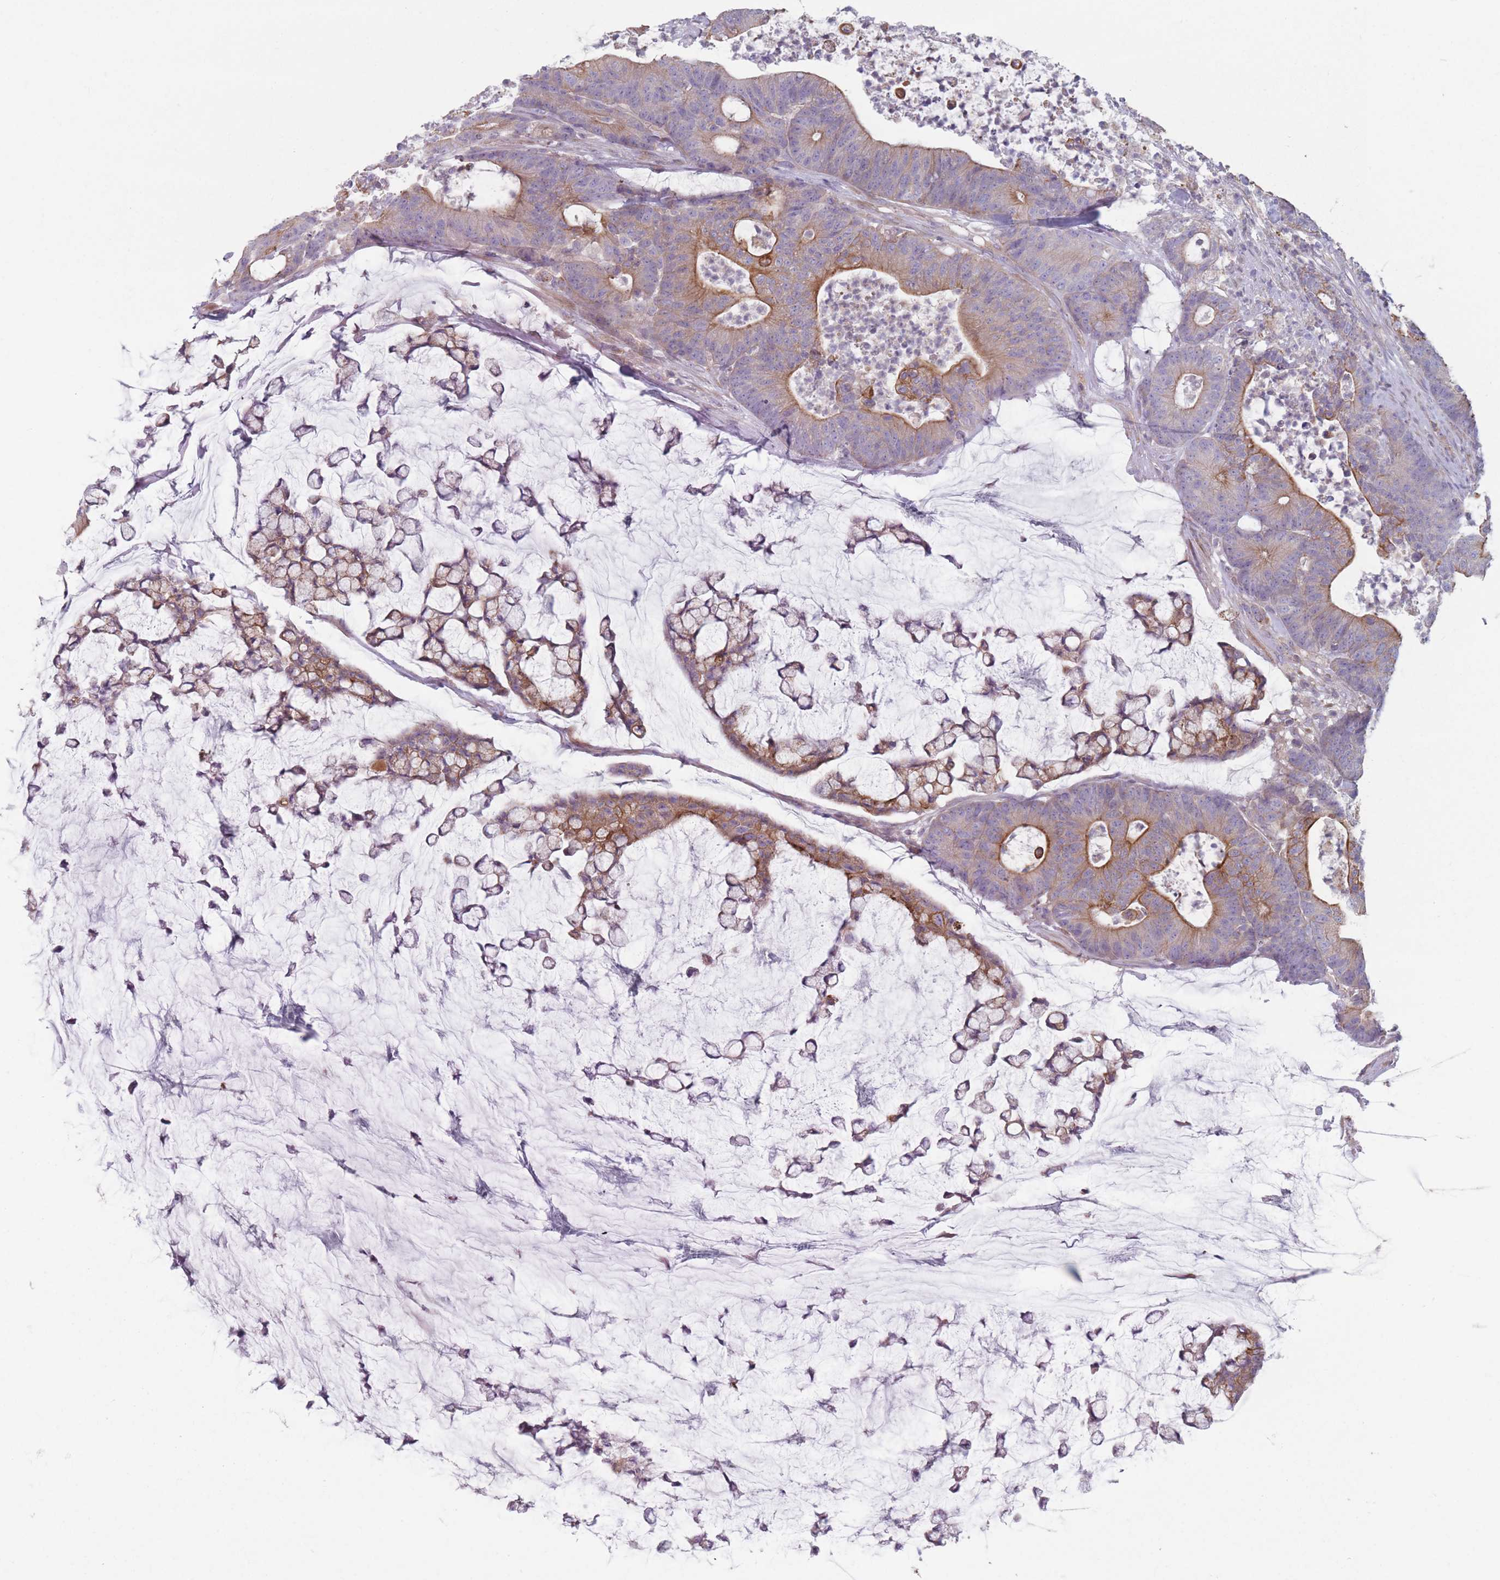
{"staining": {"intensity": "moderate", "quantity": "<25%", "location": "cytoplasmic/membranous"}, "tissue": "colorectal cancer", "cell_type": "Tumor cells", "image_type": "cancer", "snomed": [{"axis": "morphology", "description": "Adenocarcinoma, NOS"}, {"axis": "topography", "description": "Colon"}], "caption": "High-magnification brightfield microscopy of colorectal cancer stained with DAB (brown) and counterstained with hematoxylin (blue). tumor cells exhibit moderate cytoplasmic/membranous positivity is appreciated in about<25% of cells.", "gene": "HSBP1L1", "patient": {"sex": "female", "age": 84}}